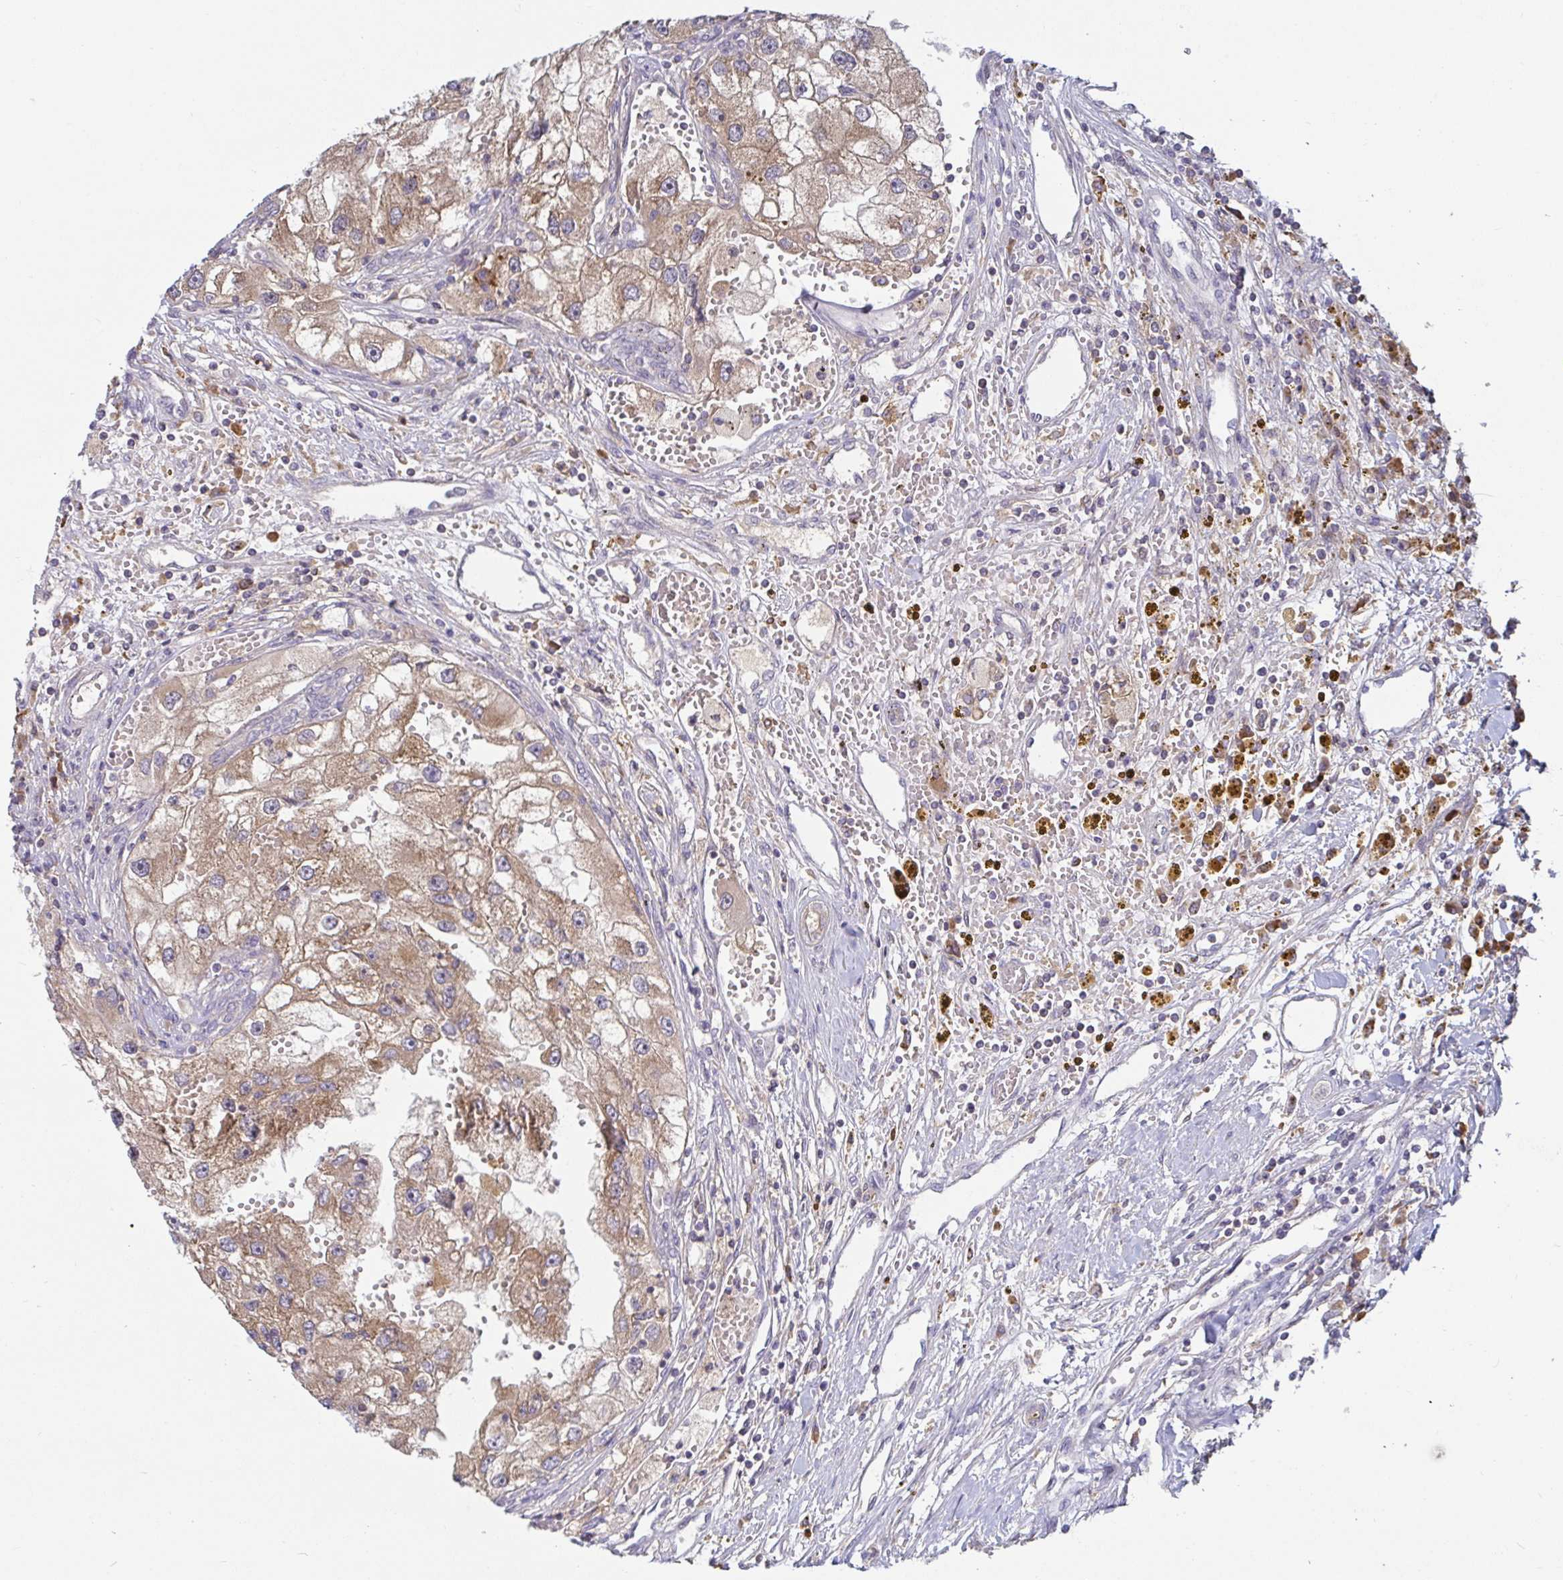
{"staining": {"intensity": "moderate", "quantity": ">75%", "location": "cytoplasmic/membranous"}, "tissue": "renal cancer", "cell_type": "Tumor cells", "image_type": "cancer", "snomed": [{"axis": "morphology", "description": "Adenocarcinoma, NOS"}, {"axis": "topography", "description": "Kidney"}], "caption": "A photomicrograph of renal adenocarcinoma stained for a protein demonstrates moderate cytoplasmic/membranous brown staining in tumor cells.", "gene": "LARP1", "patient": {"sex": "male", "age": 63}}